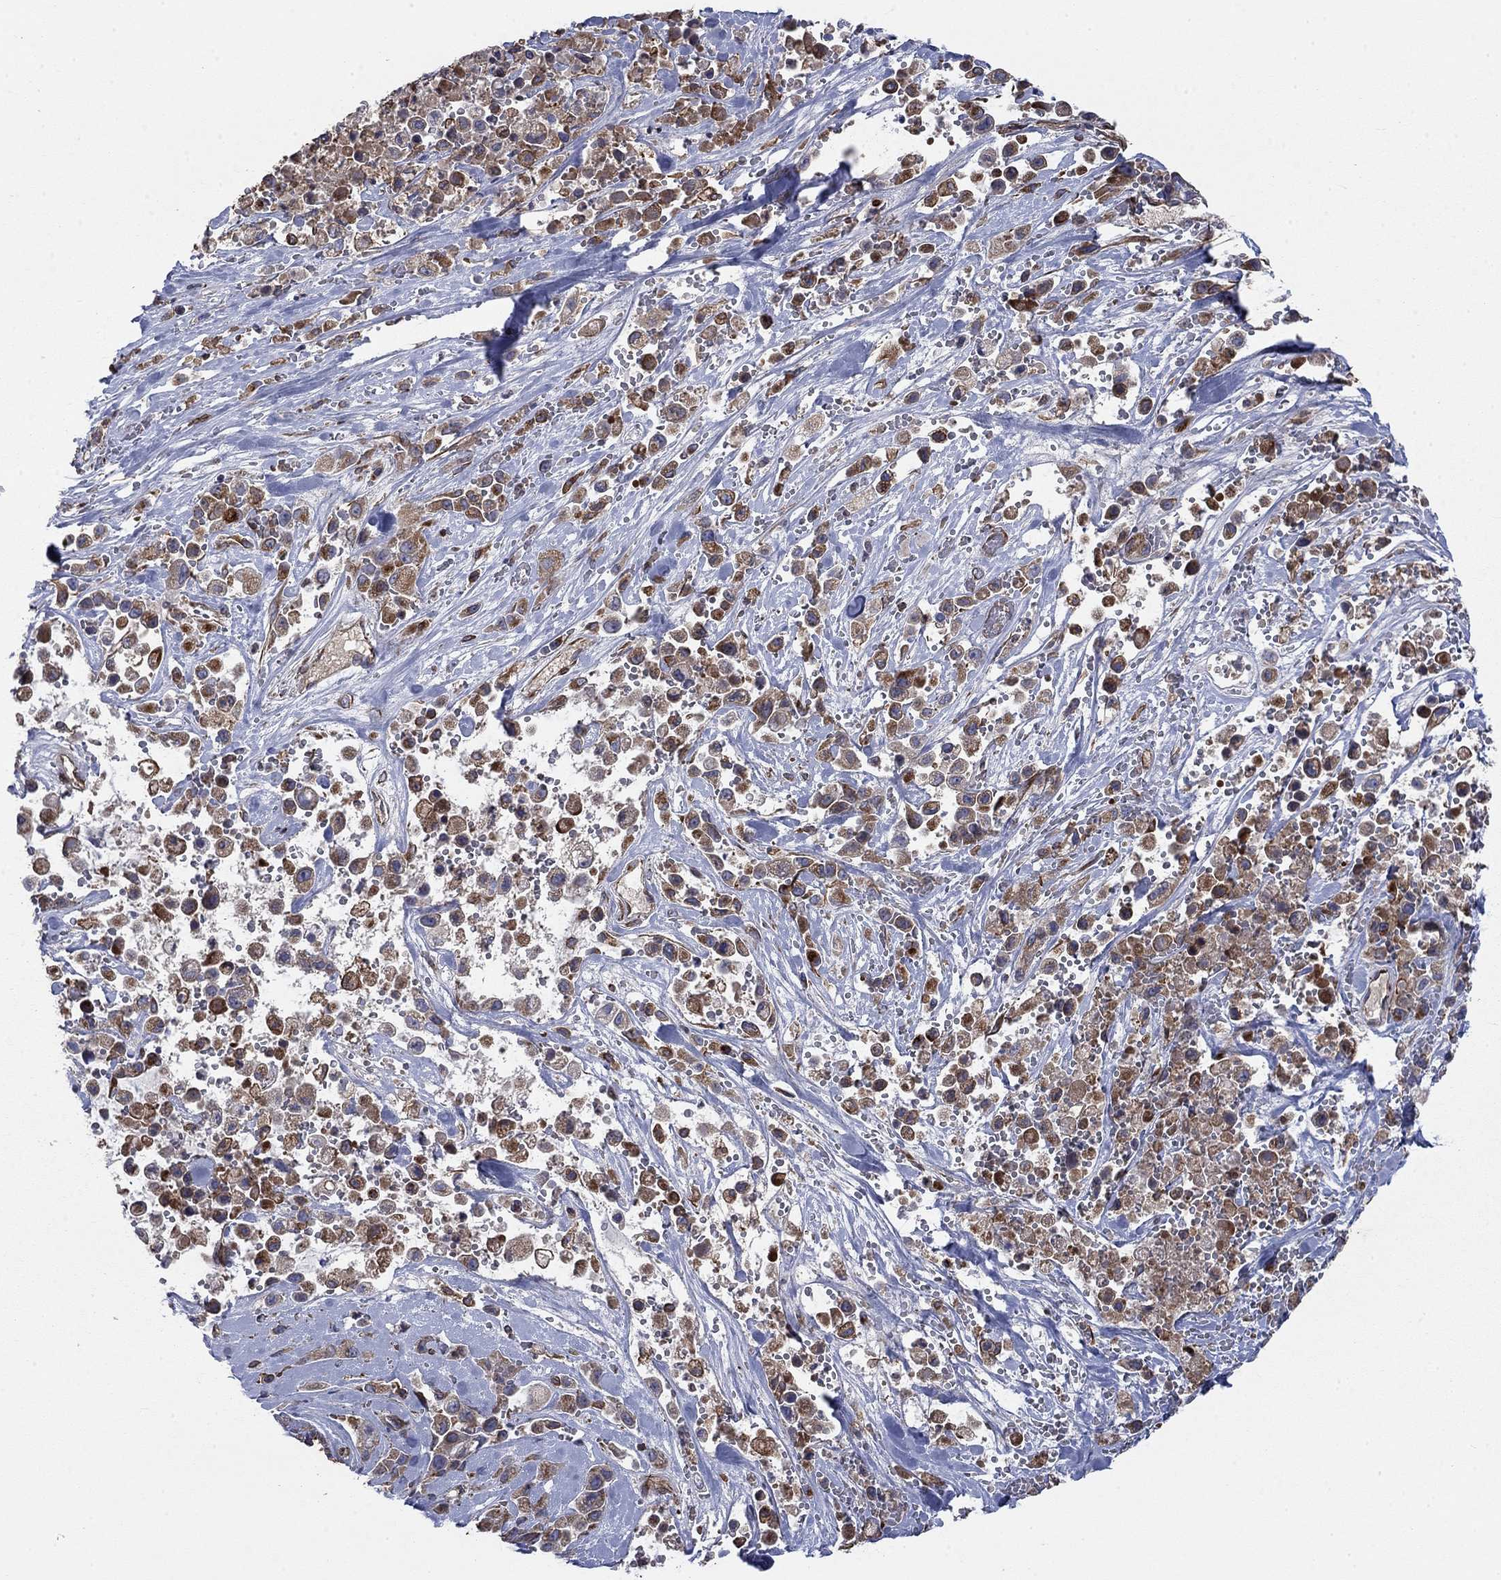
{"staining": {"intensity": "moderate", "quantity": "25%-75%", "location": "cytoplasmic/membranous"}, "tissue": "pancreatic cancer", "cell_type": "Tumor cells", "image_type": "cancer", "snomed": [{"axis": "morphology", "description": "Adenocarcinoma, NOS"}, {"axis": "topography", "description": "Pancreas"}], "caption": "Immunohistochemistry (IHC) histopathology image of neoplastic tissue: pancreatic cancer (adenocarcinoma) stained using immunohistochemistry (IHC) exhibits medium levels of moderate protein expression localized specifically in the cytoplasmic/membranous of tumor cells, appearing as a cytoplasmic/membranous brown color.", "gene": "NDUFC1", "patient": {"sex": "male", "age": 44}}